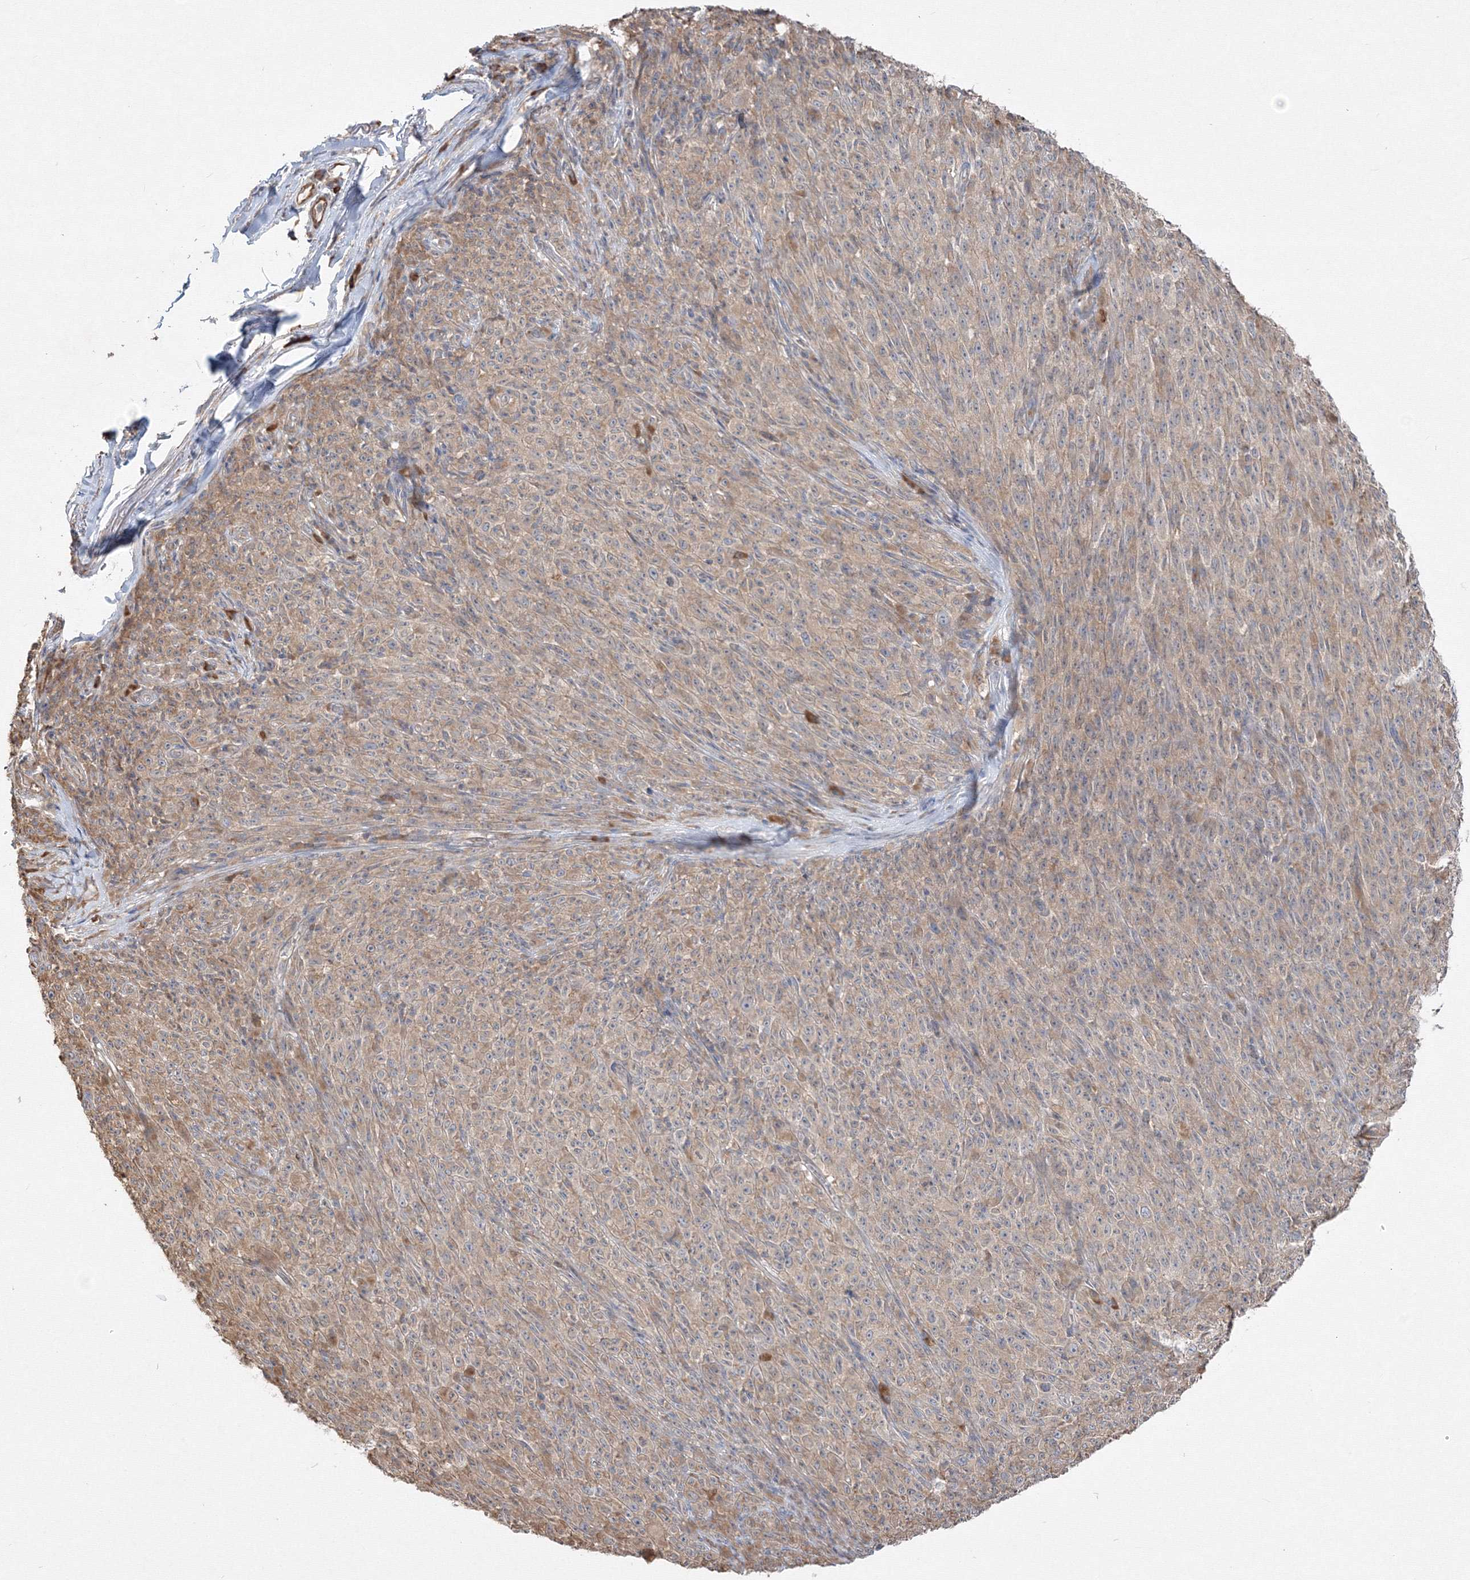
{"staining": {"intensity": "moderate", "quantity": ">75%", "location": "cytoplasmic/membranous"}, "tissue": "melanoma", "cell_type": "Tumor cells", "image_type": "cancer", "snomed": [{"axis": "morphology", "description": "Malignant melanoma, NOS"}, {"axis": "topography", "description": "Skin"}], "caption": "Immunohistochemistry (IHC) staining of melanoma, which shows medium levels of moderate cytoplasmic/membranous staining in approximately >75% of tumor cells indicating moderate cytoplasmic/membranous protein positivity. The staining was performed using DAB (brown) for protein detection and nuclei were counterstained in hematoxylin (blue).", "gene": "FBXL8", "patient": {"sex": "female", "age": 82}}